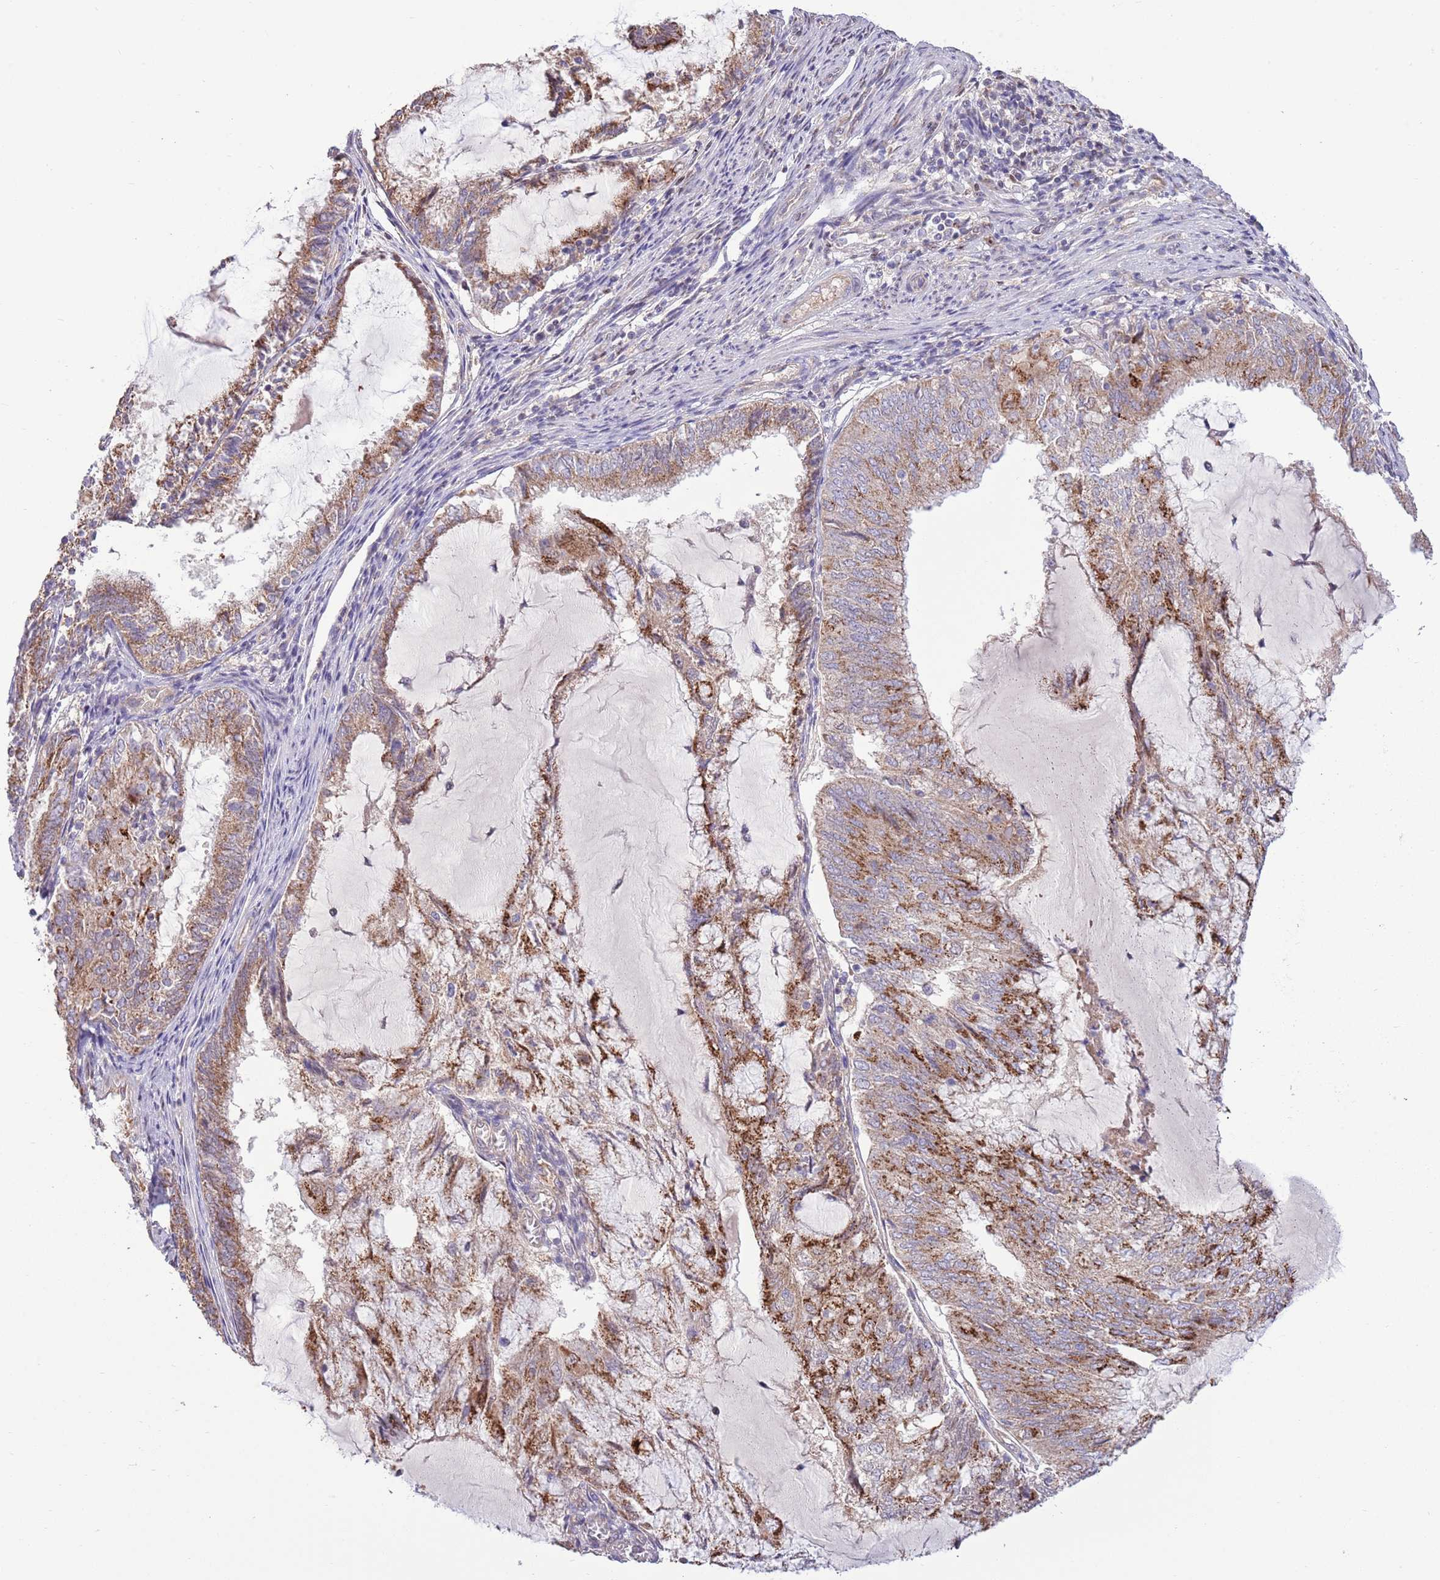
{"staining": {"intensity": "strong", "quantity": "25%-75%", "location": "cytoplasmic/membranous"}, "tissue": "endometrial cancer", "cell_type": "Tumor cells", "image_type": "cancer", "snomed": [{"axis": "morphology", "description": "Adenocarcinoma, NOS"}, {"axis": "topography", "description": "Endometrium"}], "caption": "Endometrial cancer stained for a protein (brown) displays strong cytoplasmic/membranous positive positivity in approximately 25%-75% of tumor cells.", "gene": "ARL2BP", "patient": {"sex": "female", "age": 81}}